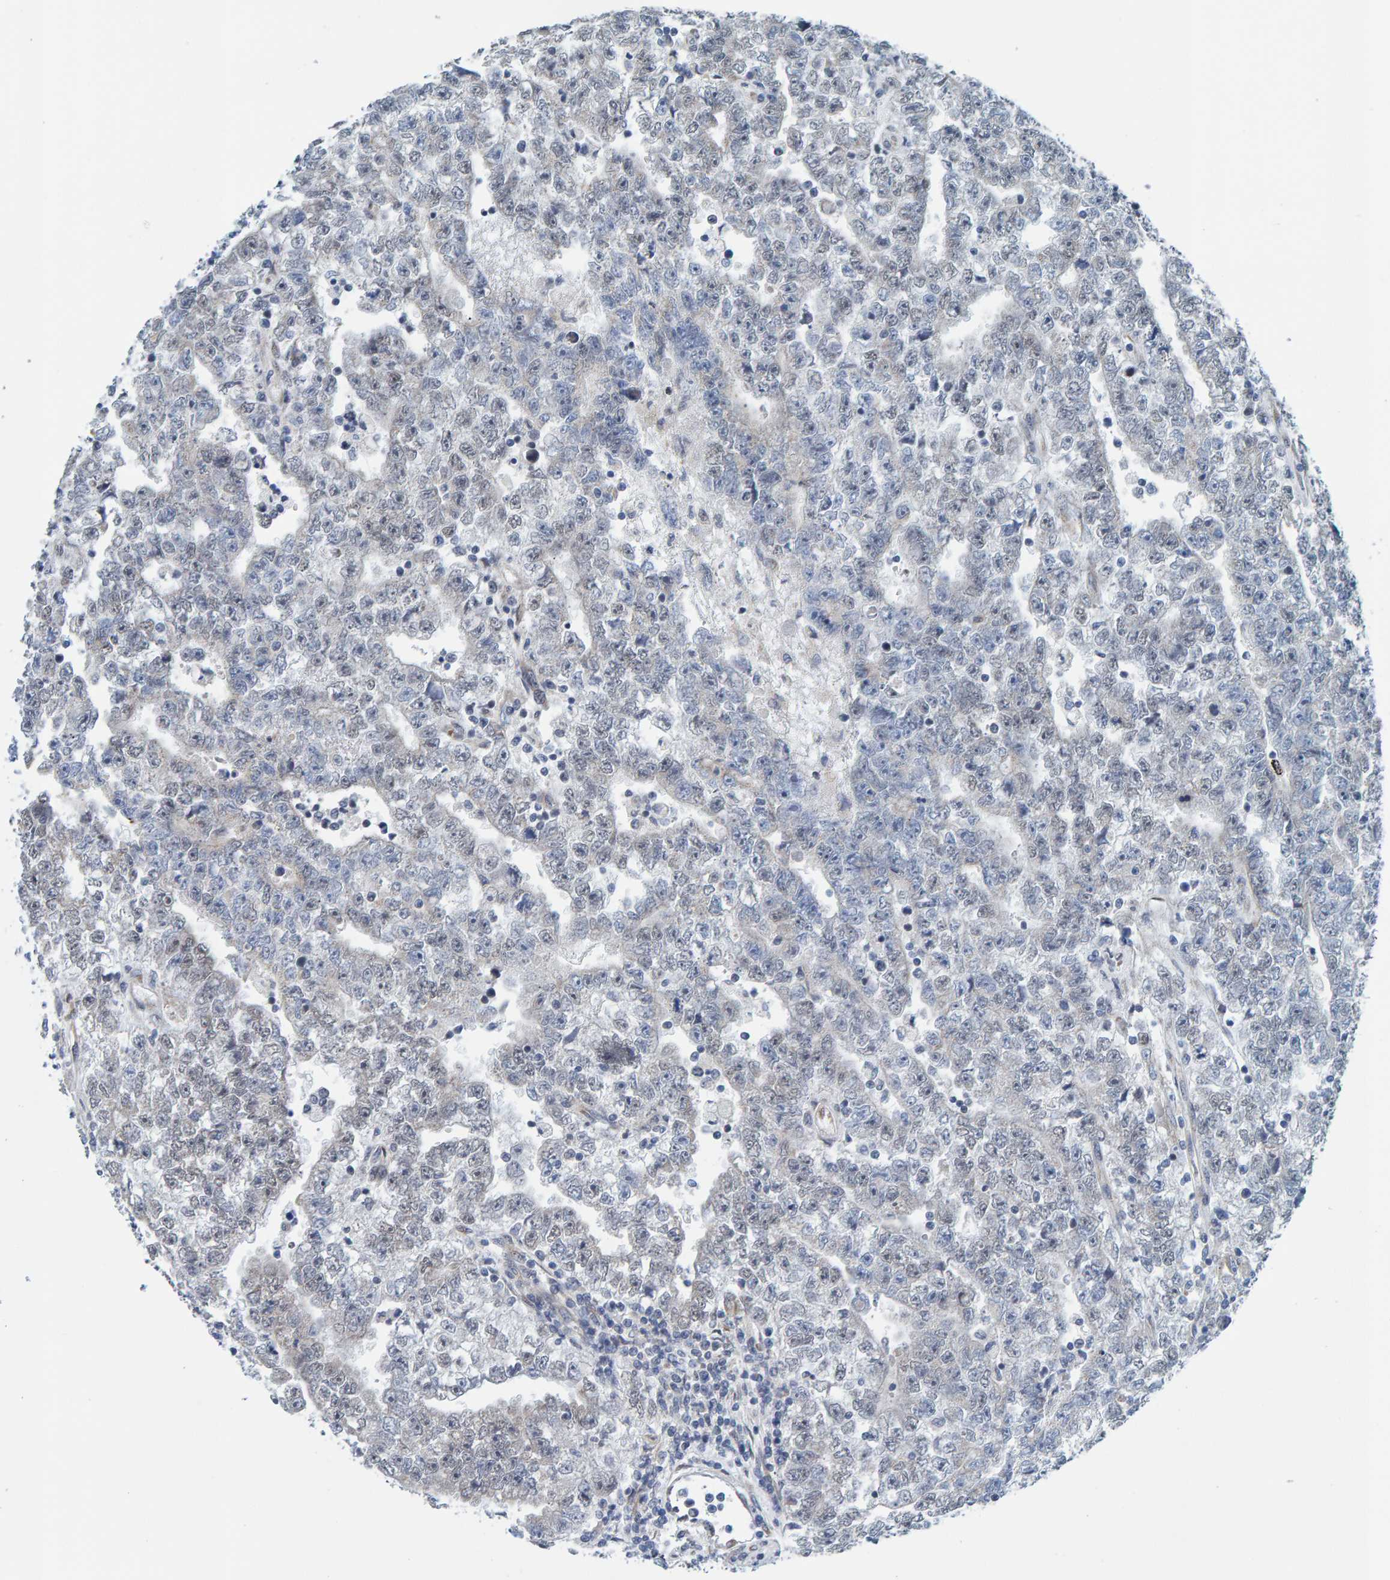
{"staining": {"intensity": "negative", "quantity": "none", "location": "none"}, "tissue": "testis cancer", "cell_type": "Tumor cells", "image_type": "cancer", "snomed": [{"axis": "morphology", "description": "Carcinoma, Embryonal, NOS"}, {"axis": "topography", "description": "Testis"}], "caption": "There is no significant positivity in tumor cells of testis cancer (embryonal carcinoma).", "gene": "SCRN2", "patient": {"sex": "male", "age": 25}}